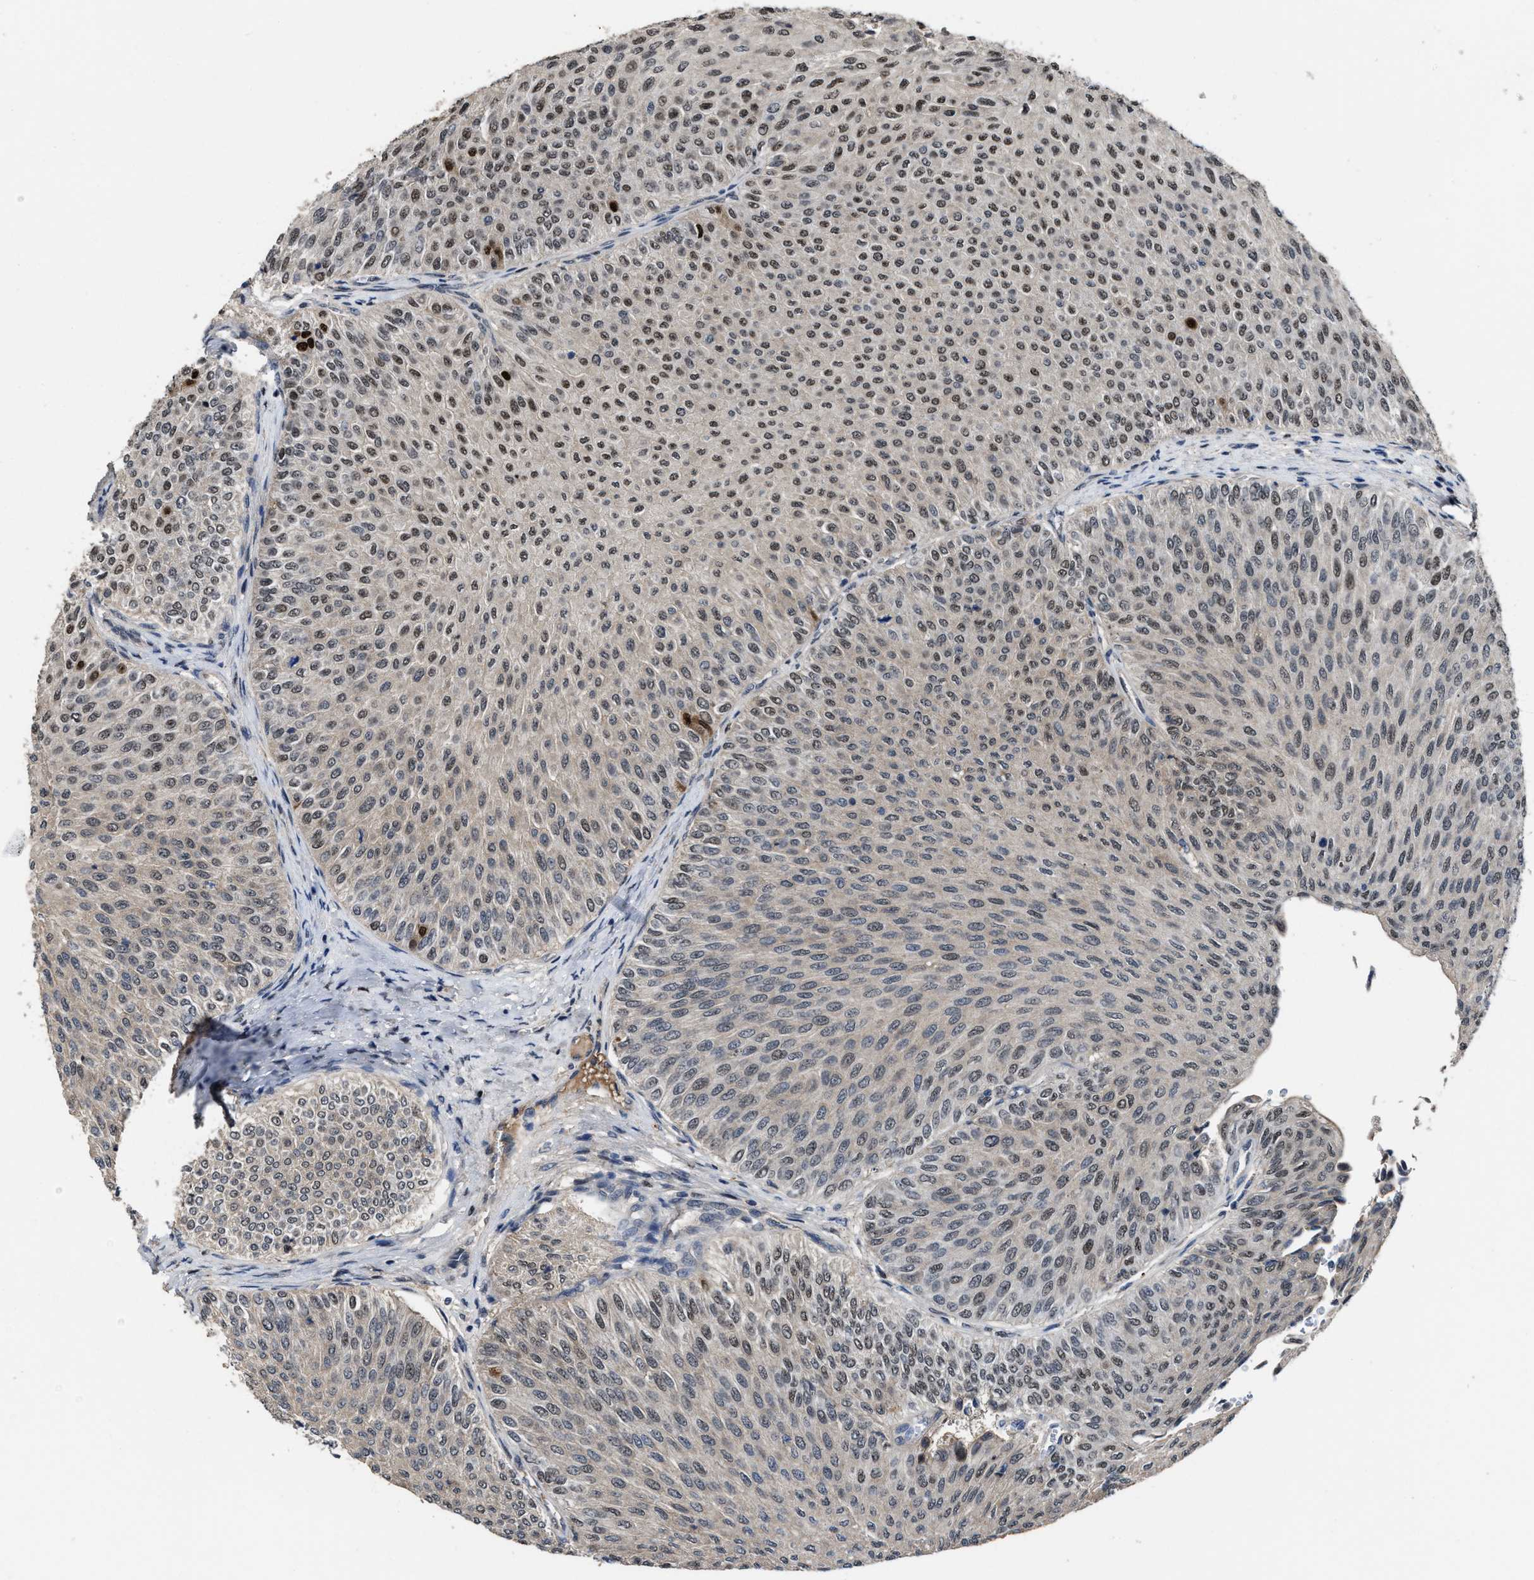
{"staining": {"intensity": "moderate", "quantity": "25%-75%", "location": "cytoplasmic/membranous,nuclear"}, "tissue": "urothelial cancer", "cell_type": "Tumor cells", "image_type": "cancer", "snomed": [{"axis": "morphology", "description": "Urothelial carcinoma, Low grade"}, {"axis": "topography", "description": "Urinary bladder"}], "caption": "Immunohistochemical staining of urothelial cancer shows medium levels of moderate cytoplasmic/membranous and nuclear expression in about 25%-75% of tumor cells.", "gene": "ZNF20", "patient": {"sex": "male", "age": 78}}